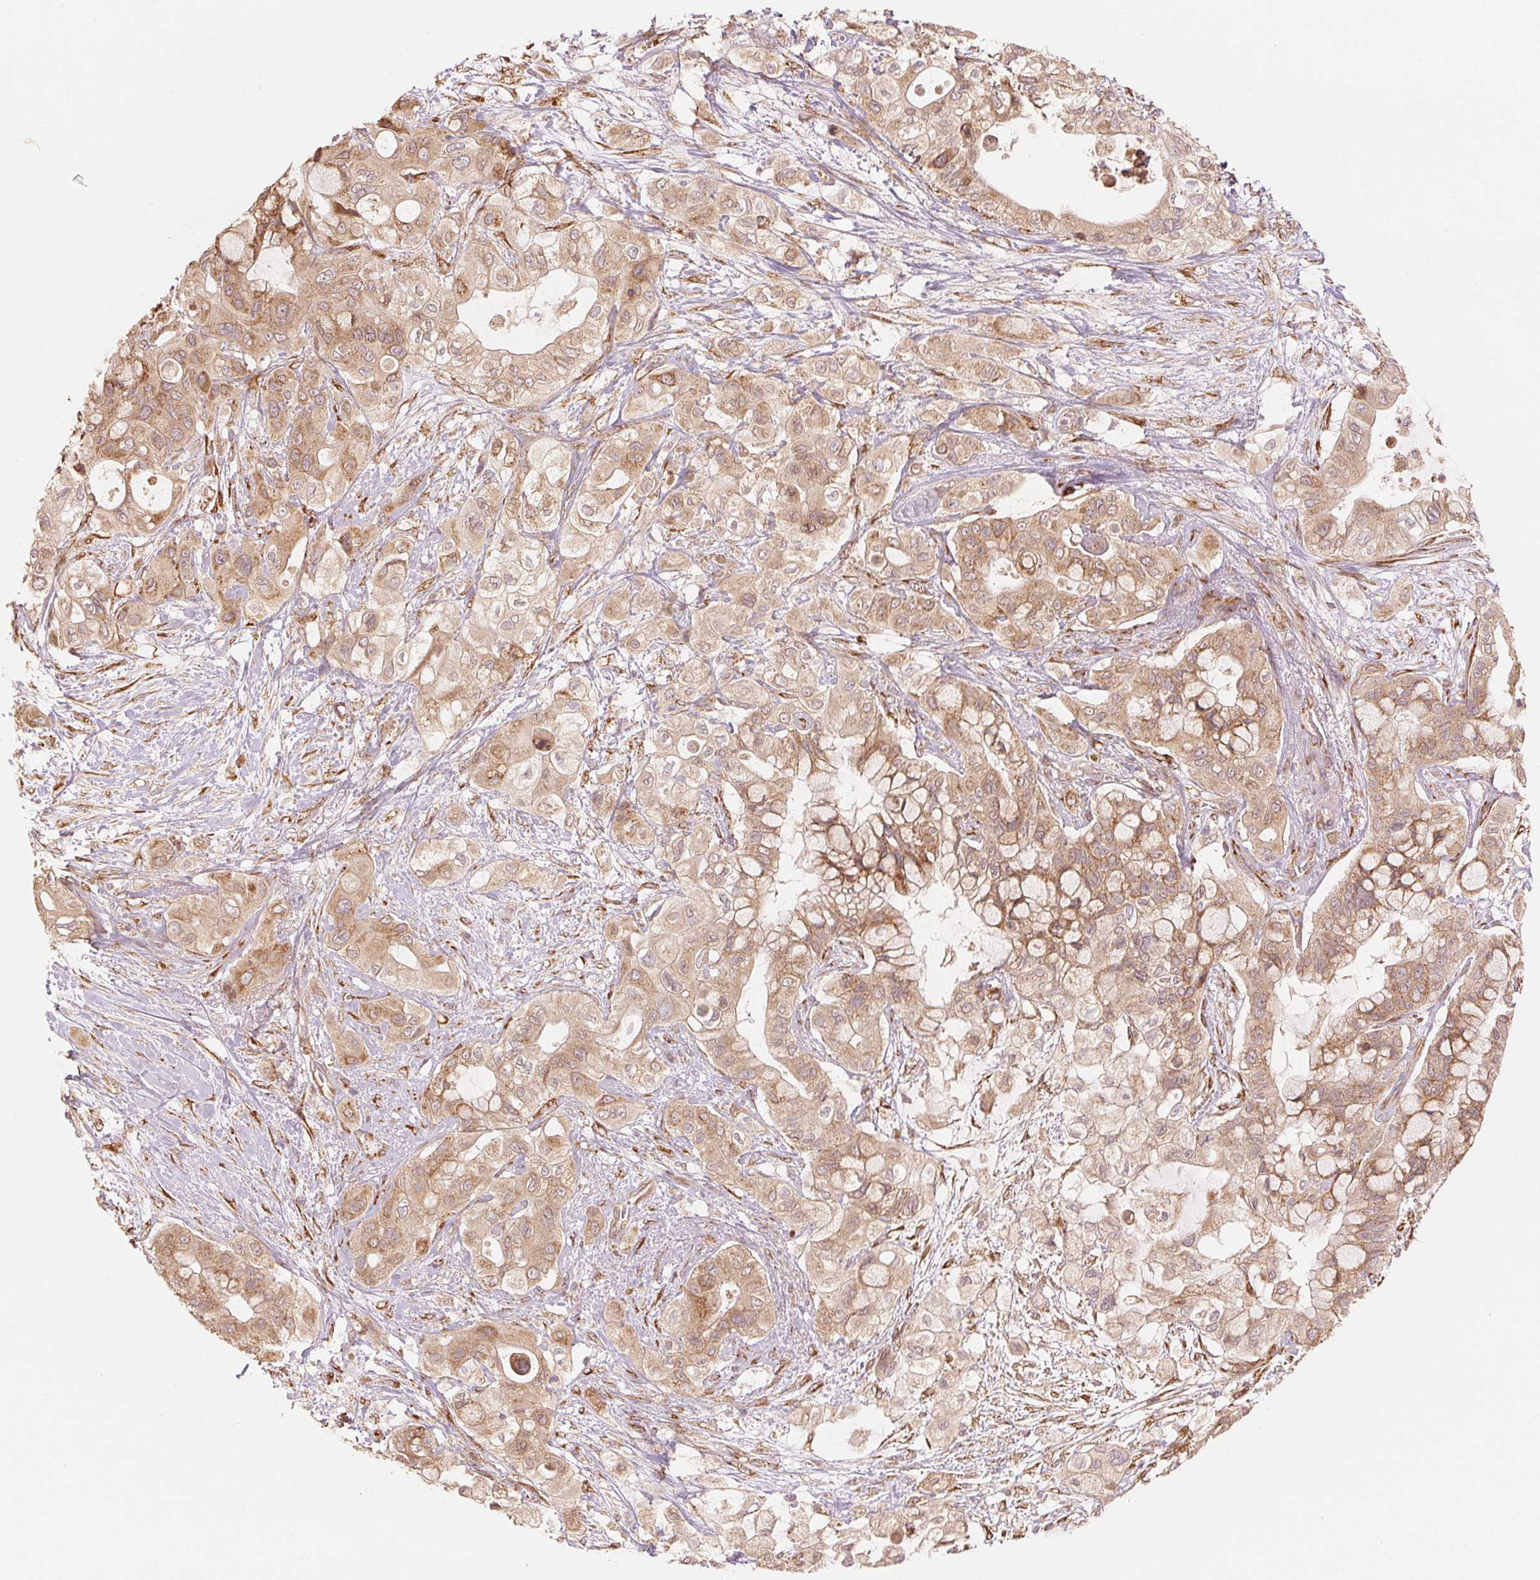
{"staining": {"intensity": "moderate", "quantity": ">75%", "location": "cytoplasmic/membranous"}, "tissue": "pancreatic cancer", "cell_type": "Tumor cells", "image_type": "cancer", "snomed": [{"axis": "morphology", "description": "Adenocarcinoma, NOS"}, {"axis": "topography", "description": "Pancreas"}], "caption": "Tumor cells demonstrate moderate cytoplasmic/membranous staining in about >75% of cells in adenocarcinoma (pancreatic).", "gene": "SLC20A1", "patient": {"sex": "male", "age": 71}}